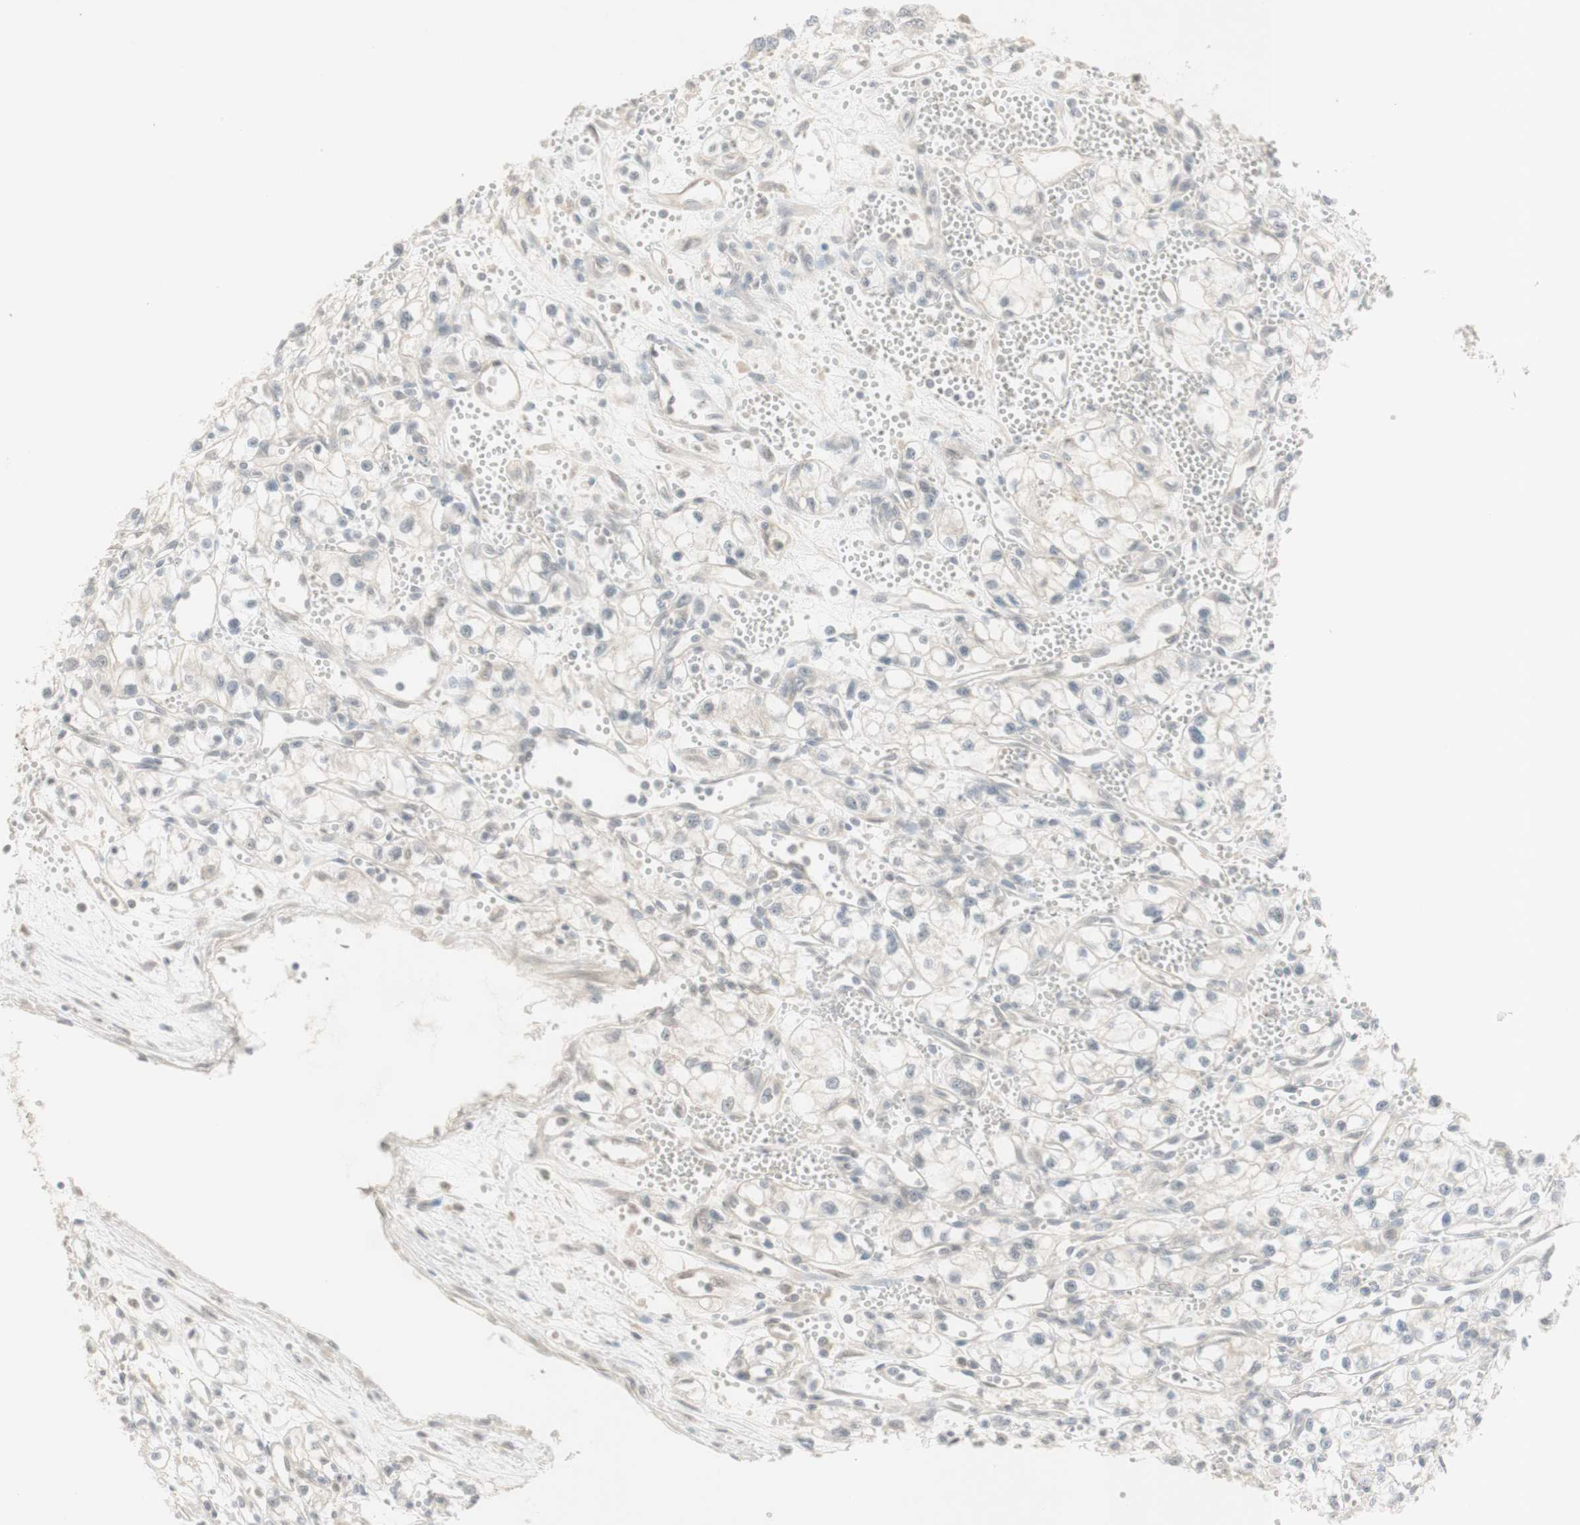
{"staining": {"intensity": "negative", "quantity": "none", "location": "none"}, "tissue": "renal cancer", "cell_type": "Tumor cells", "image_type": "cancer", "snomed": [{"axis": "morphology", "description": "Normal tissue, NOS"}, {"axis": "morphology", "description": "Adenocarcinoma, NOS"}, {"axis": "topography", "description": "Kidney"}], "caption": "This is a image of immunohistochemistry staining of renal adenocarcinoma, which shows no positivity in tumor cells.", "gene": "PLCD4", "patient": {"sex": "male", "age": 59}}